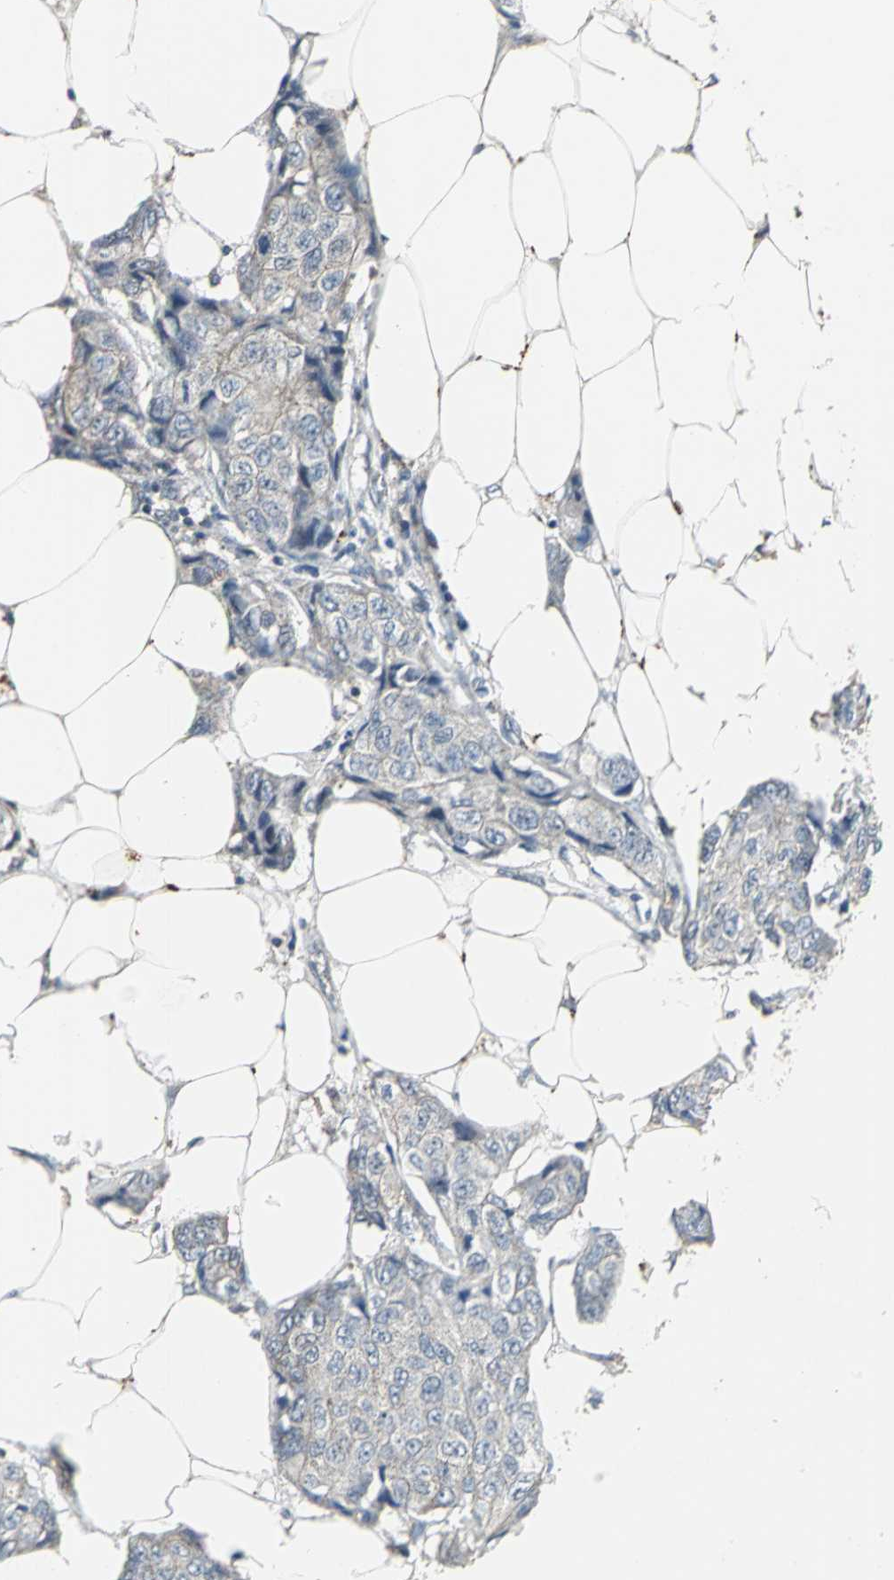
{"staining": {"intensity": "weak", "quantity": "25%-75%", "location": "cytoplasmic/membranous"}, "tissue": "breast cancer", "cell_type": "Tumor cells", "image_type": "cancer", "snomed": [{"axis": "morphology", "description": "Duct carcinoma"}, {"axis": "topography", "description": "Breast"}], "caption": "Breast cancer (infiltrating ductal carcinoma) stained with DAB (3,3'-diaminobenzidine) immunohistochemistry exhibits low levels of weak cytoplasmic/membranous expression in approximately 25%-75% of tumor cells. (Brightfield microscopy of DAB IHC at high magnification).", "gene": "DNAJB4", "patient": {"sex": "female", "age": 80}}